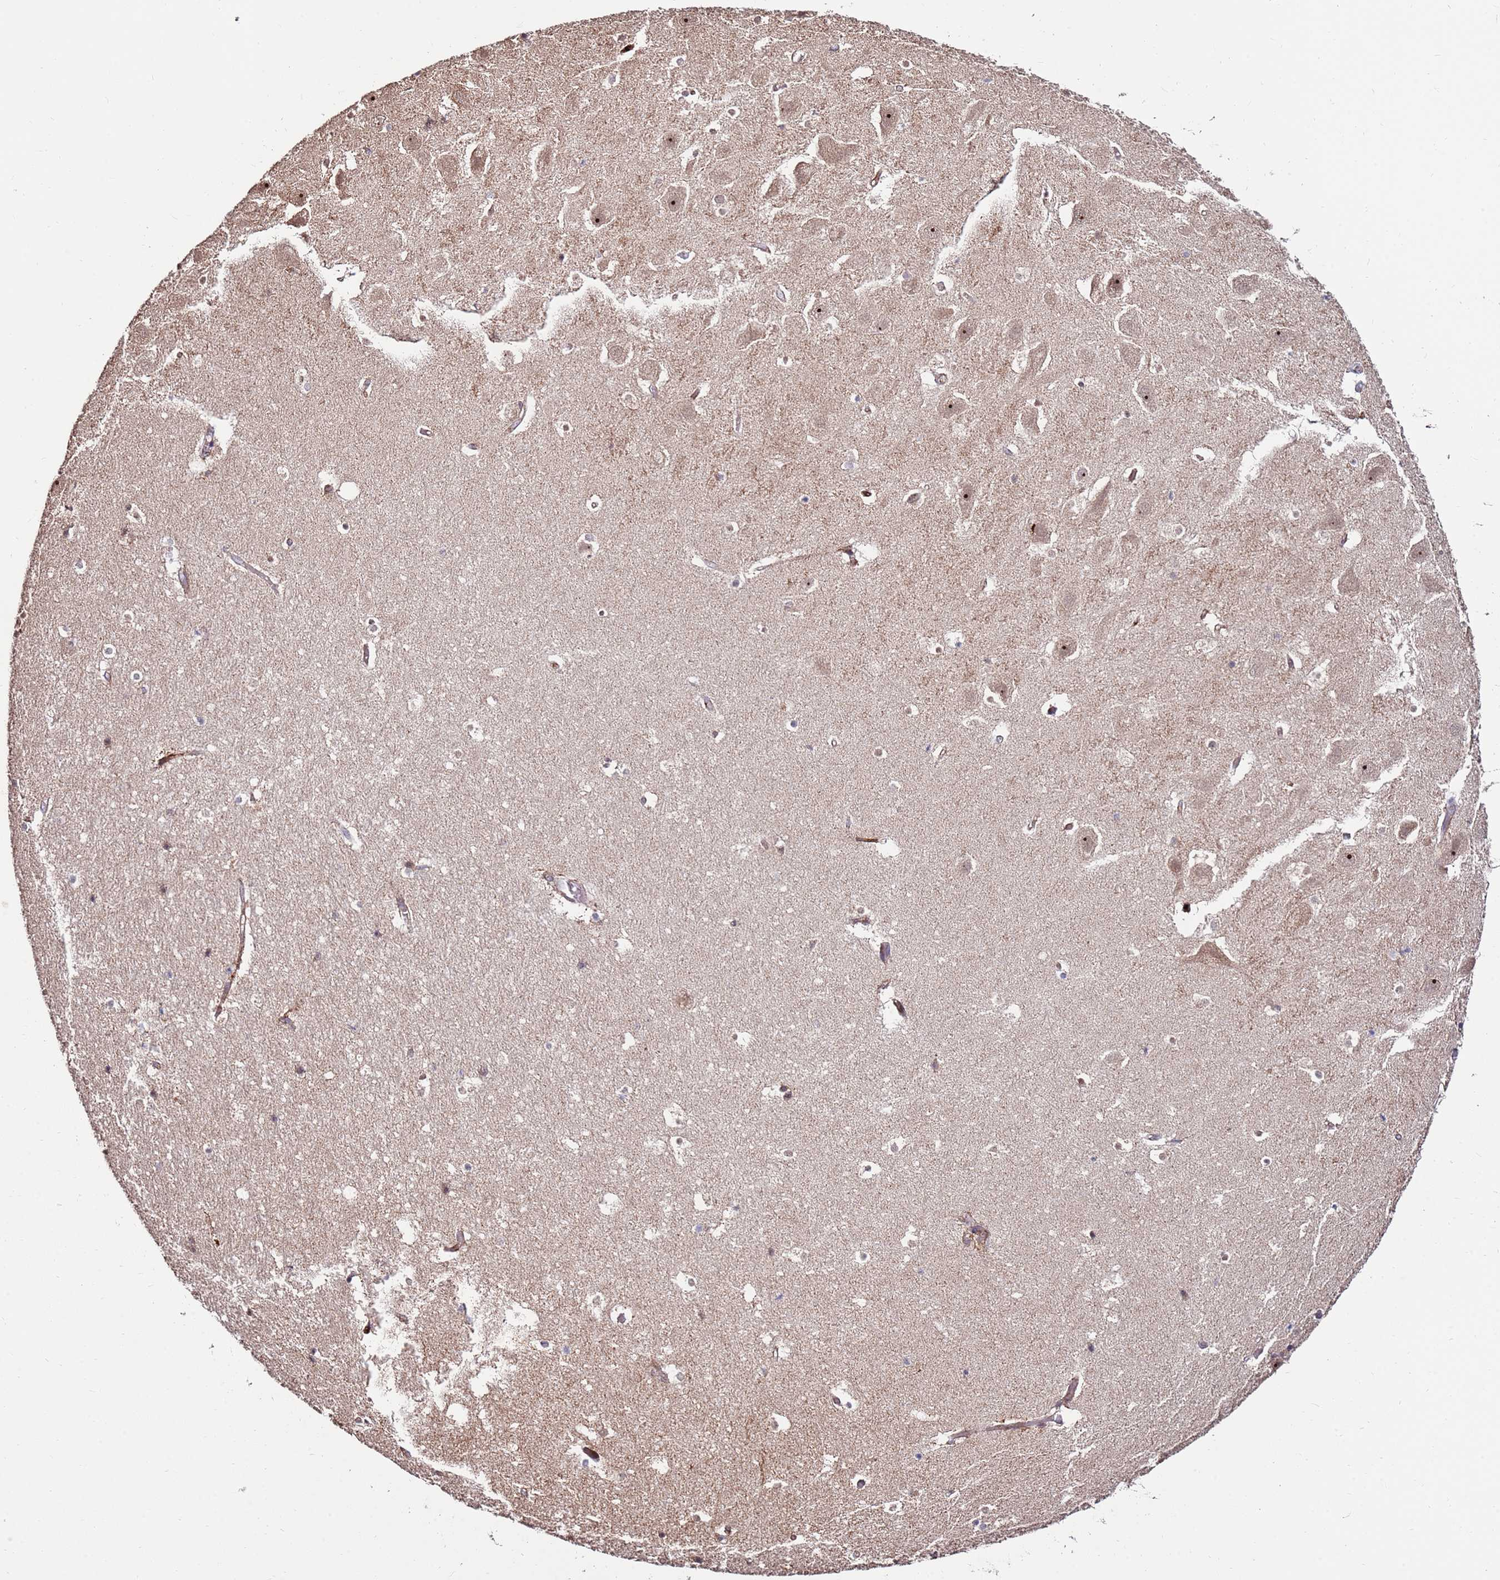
{"staining": {"intensity": "weak", "quantity": "25%-75%", "location": "cytoplasmic/membranous"}, "tissue": "hippocampus", "cell_type": "Glial cells", "image_type": "normal", "snomed": [{"axis": "morphology", "description": "Normal tissue, NOS"}, {"axis": "topography", "description": "Hippocampus"}], "caption": "This is an image of immunohistochemistry staining of normal hippocampus, which shows weak positivity in the cytoplasmic/membranous of glial cells.", "gene": "KIF25", "patient": {"sex": "female", "age": 52}}